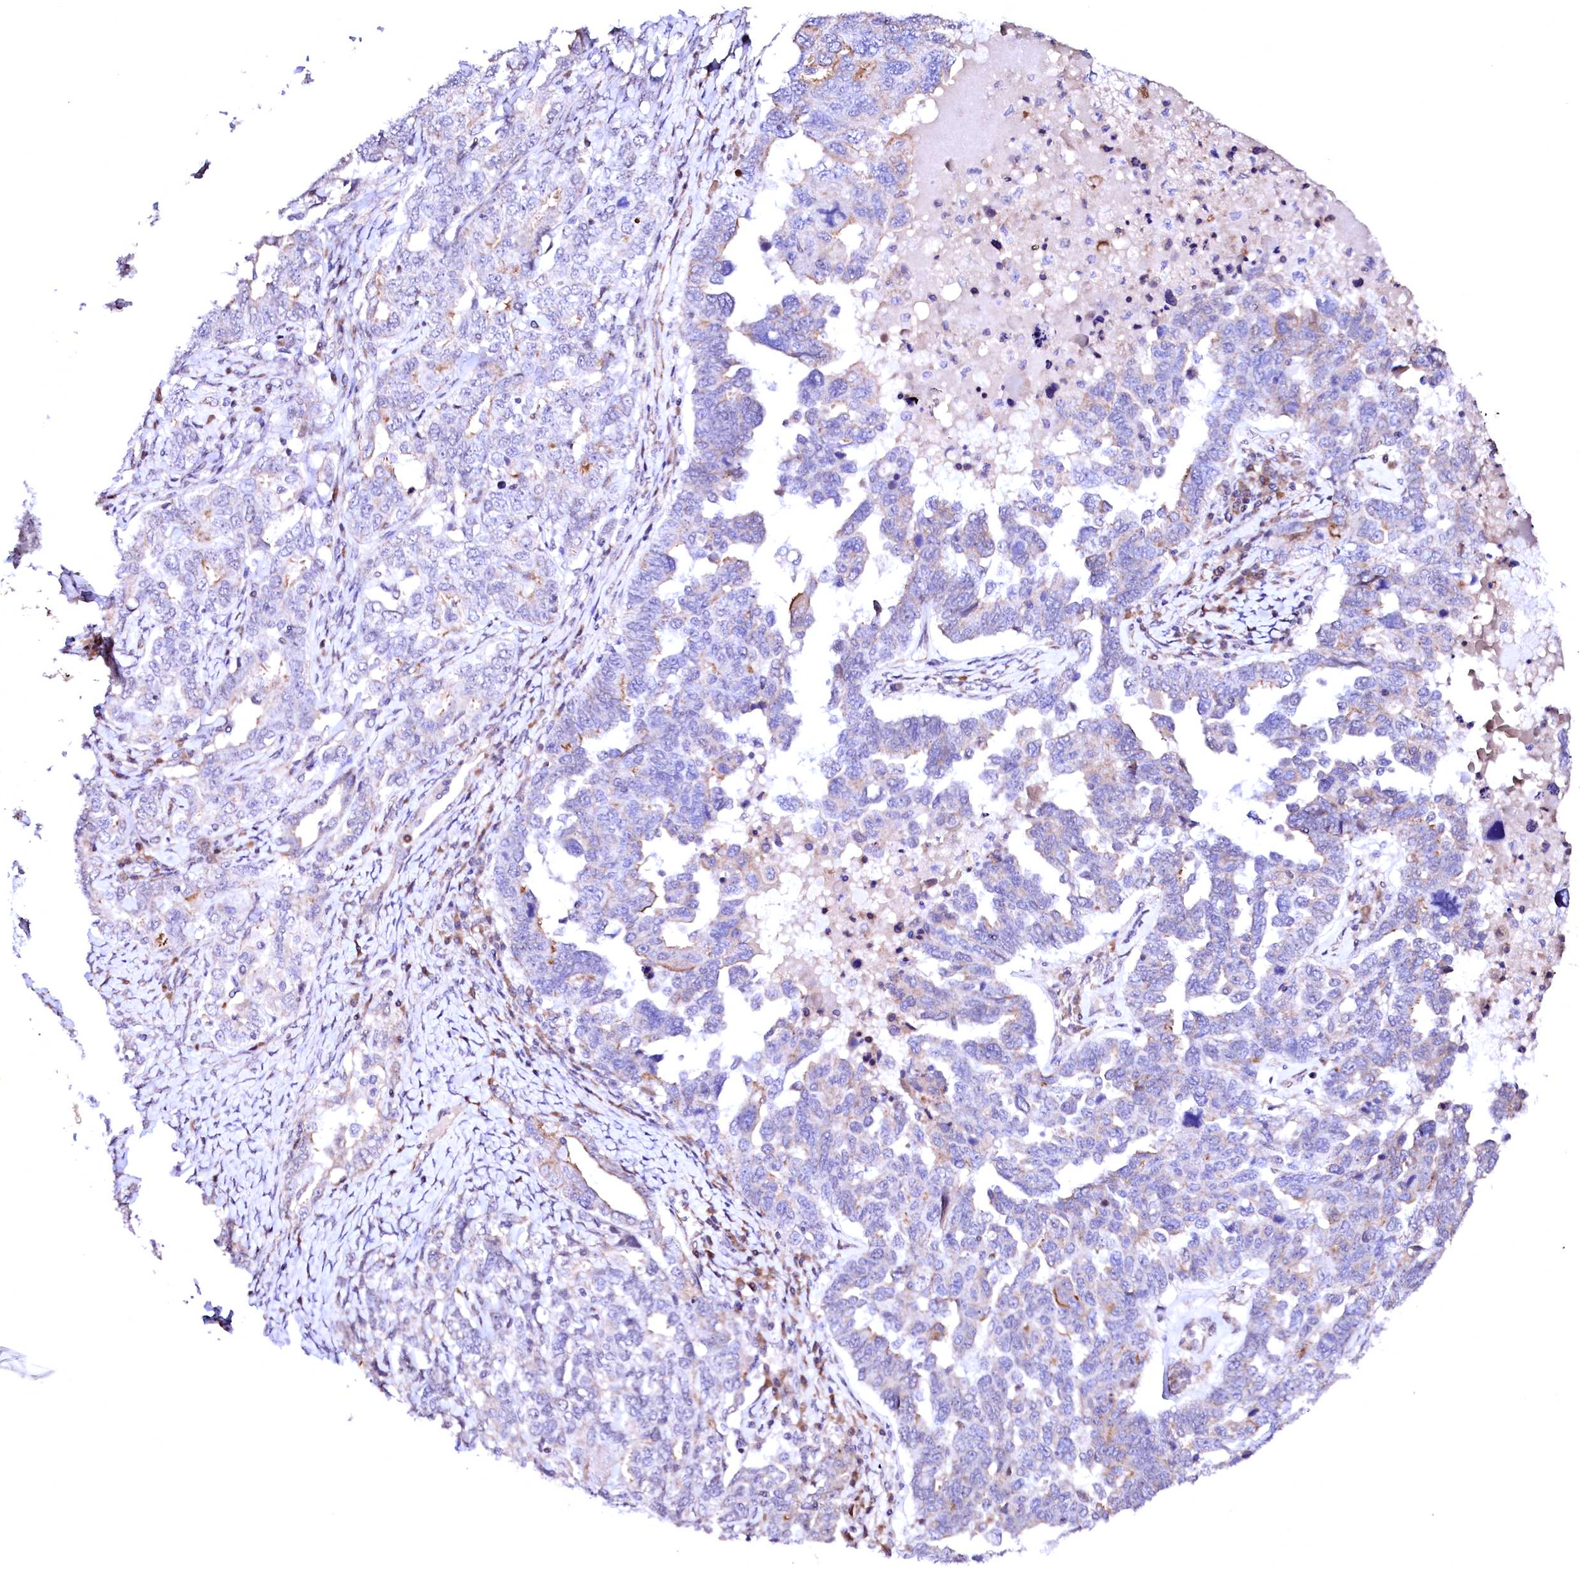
{"staining": {"intensity": "negative", "quantity": "none", "location": "none"}, "tissue": "ovarian cancer", "cell_type": "Tumor cells", "image_type": "cancer", "snomed": [{"axis": "morphology", "description": "Carcinoma, endometroid"}, {"axis": "topography", "description": "Ovary"}], "caption": "This histopathology image is of ovarian cancer stained with immunohistochemistry (IHC) to label a protein in brown with the nuclei are counter-stained blue. There is no expression in tumor cells. (Stains: DAB immunohistochemistry with hematoxylin counter stain, Microscopy: brightfield microscopy at high magnification).", "gene": "GPR176", "patient": {"sex": "female", "age": 62}}